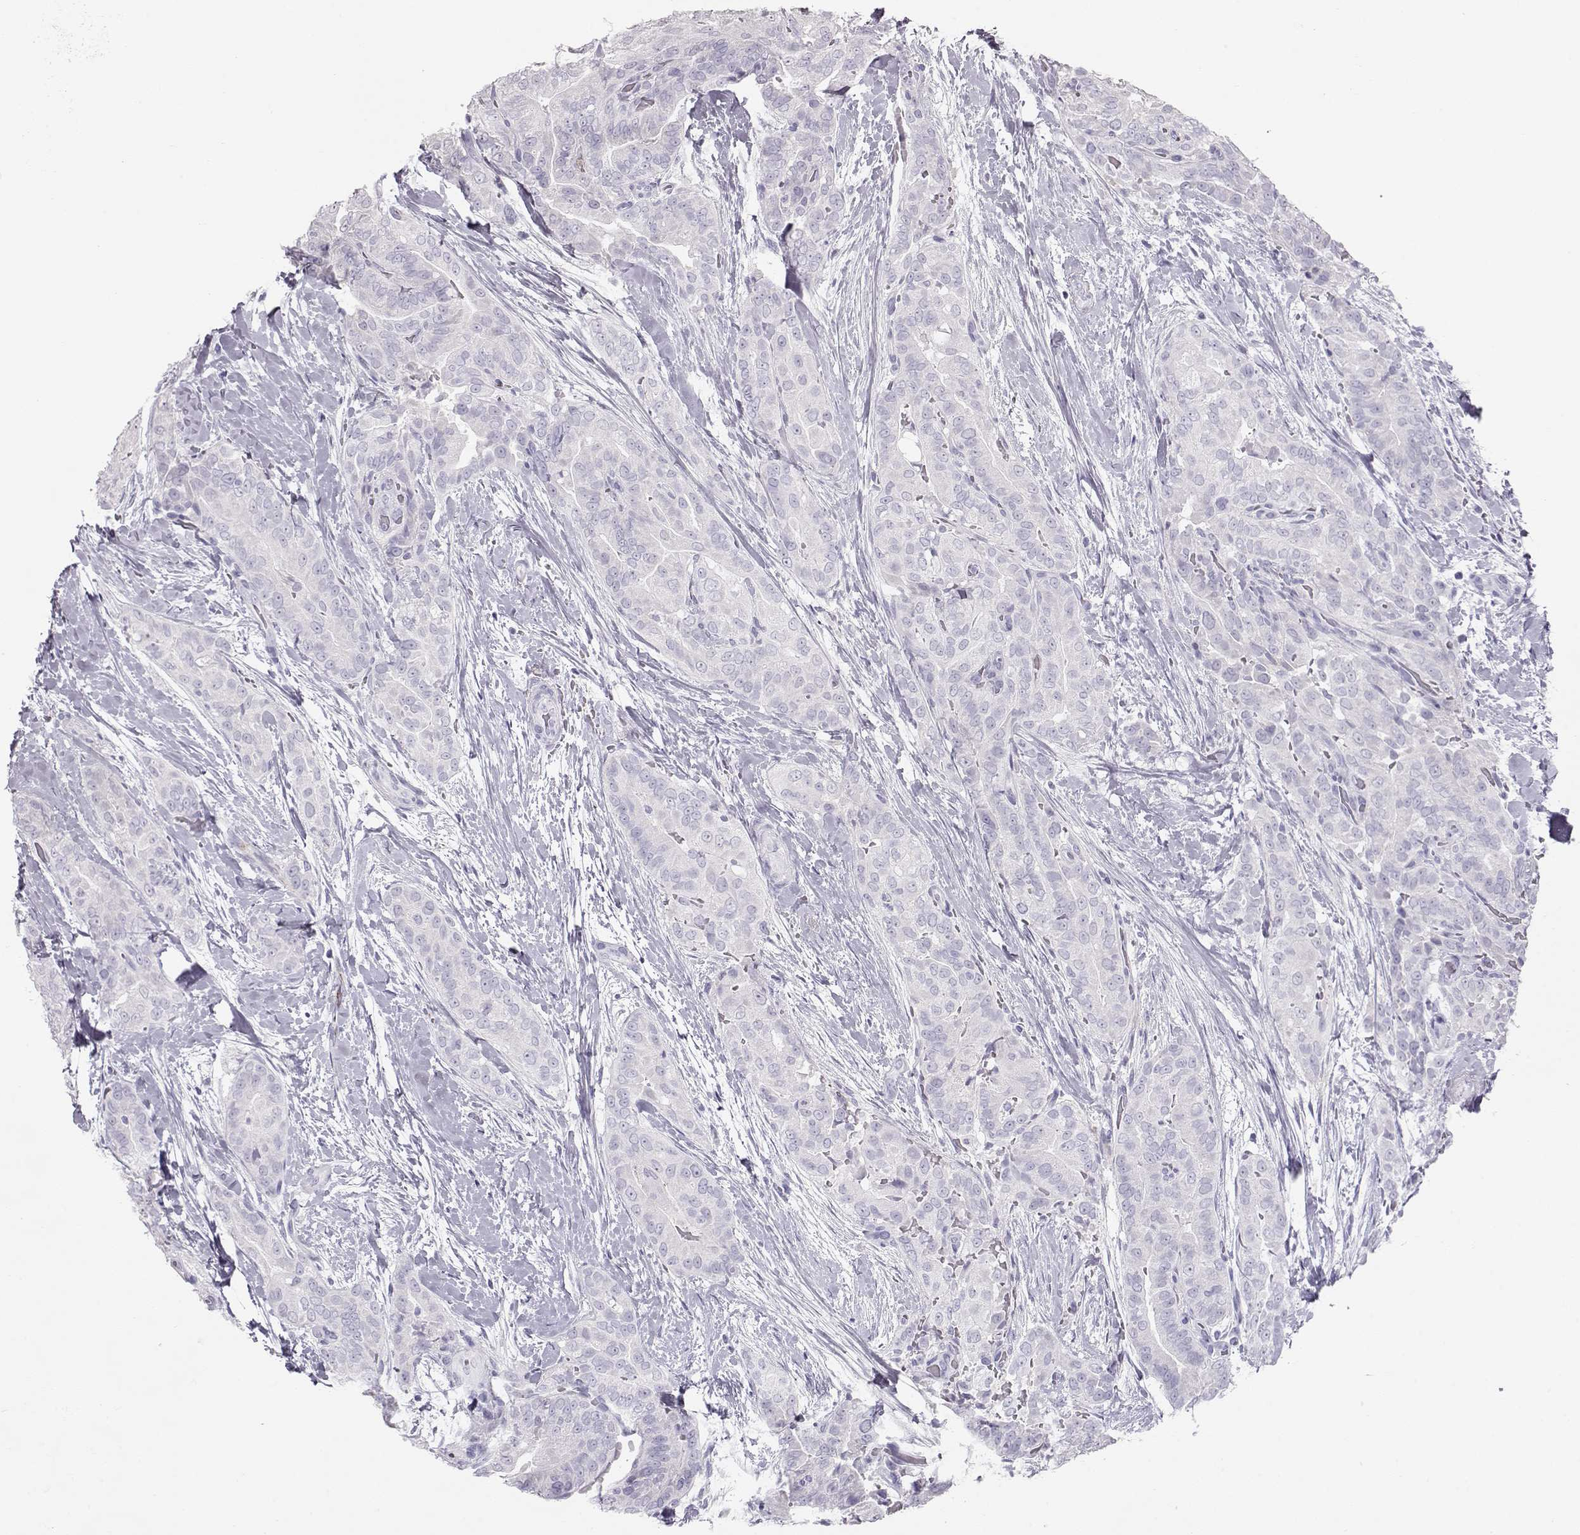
{"staining": {"intensity": "negative", "quantity": "none", "location": "none"}, "tissue": "thyroid cancer", "cell_type": "Tumor cells", "image_type": "cancer", "snomed": [{"axis": "morphology", "description": "Papillary adenocarcinoma, NOS"}, {"axis": "topography", "description": "Thyroid gland"}], "caption": "Immunohistochemistry of thyroid cancer demonstrates no expression in tumor cells.", "gene": "MIP", "patient": {"sex": "male", "age": 61}}